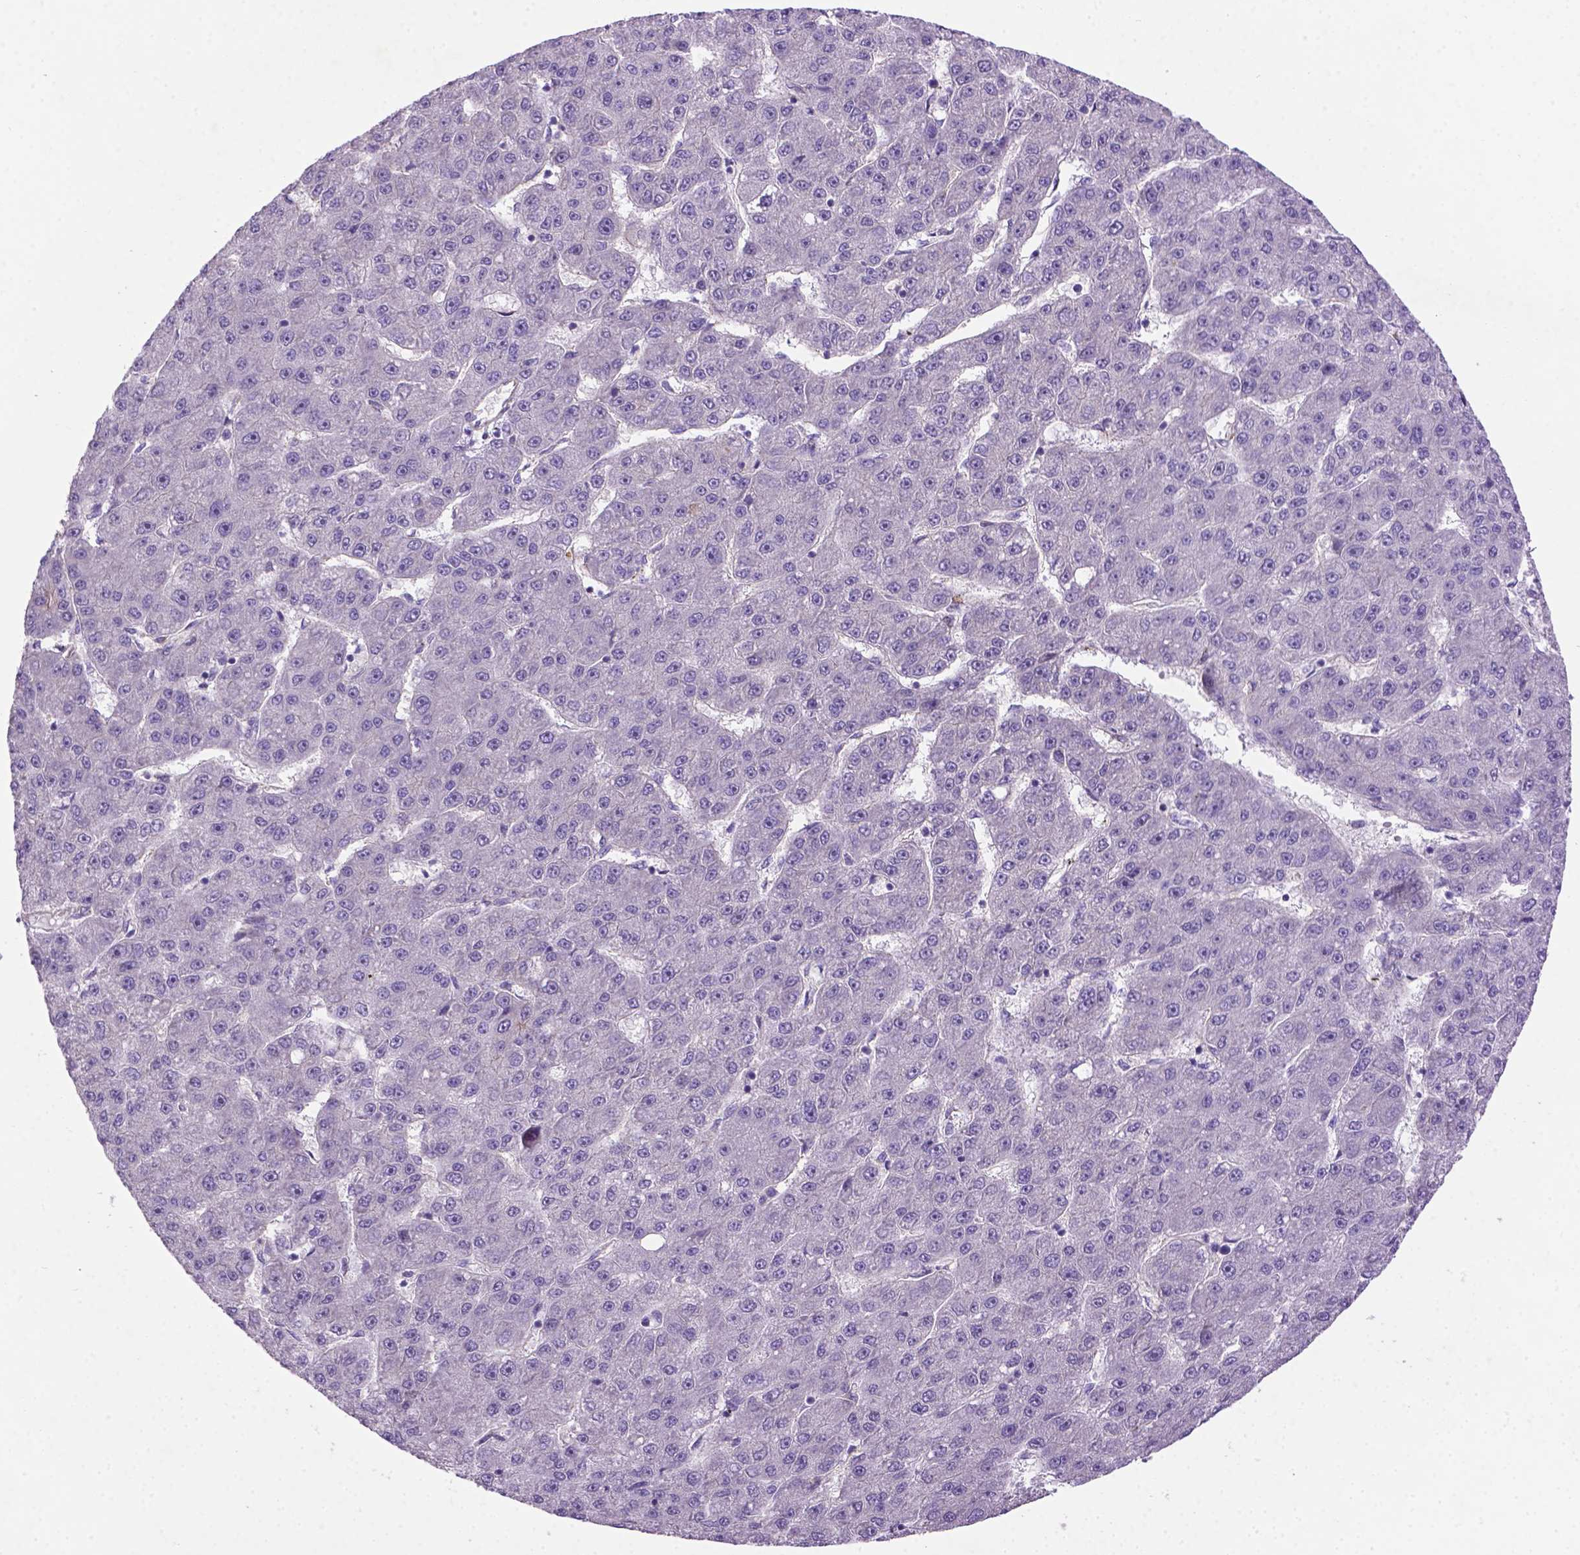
{"staining": {"intensity": "negative", "quantity": "none", "location": "none"}, "tissue": "liver cancer", "cell_type": "Tumor cells", "image_type": "cancer", "snomed": [{"axis": "morphology", "description": "Carcinoma, Hepatocellular, NOS"}, {"axis": "topography", "description": "Liver"}], "caption": "Tumor cells show no significant expression in hepatocellular carcinoma (liver).", "gene": "CCER2", "patient": {"sex": "male", "age": 67}}